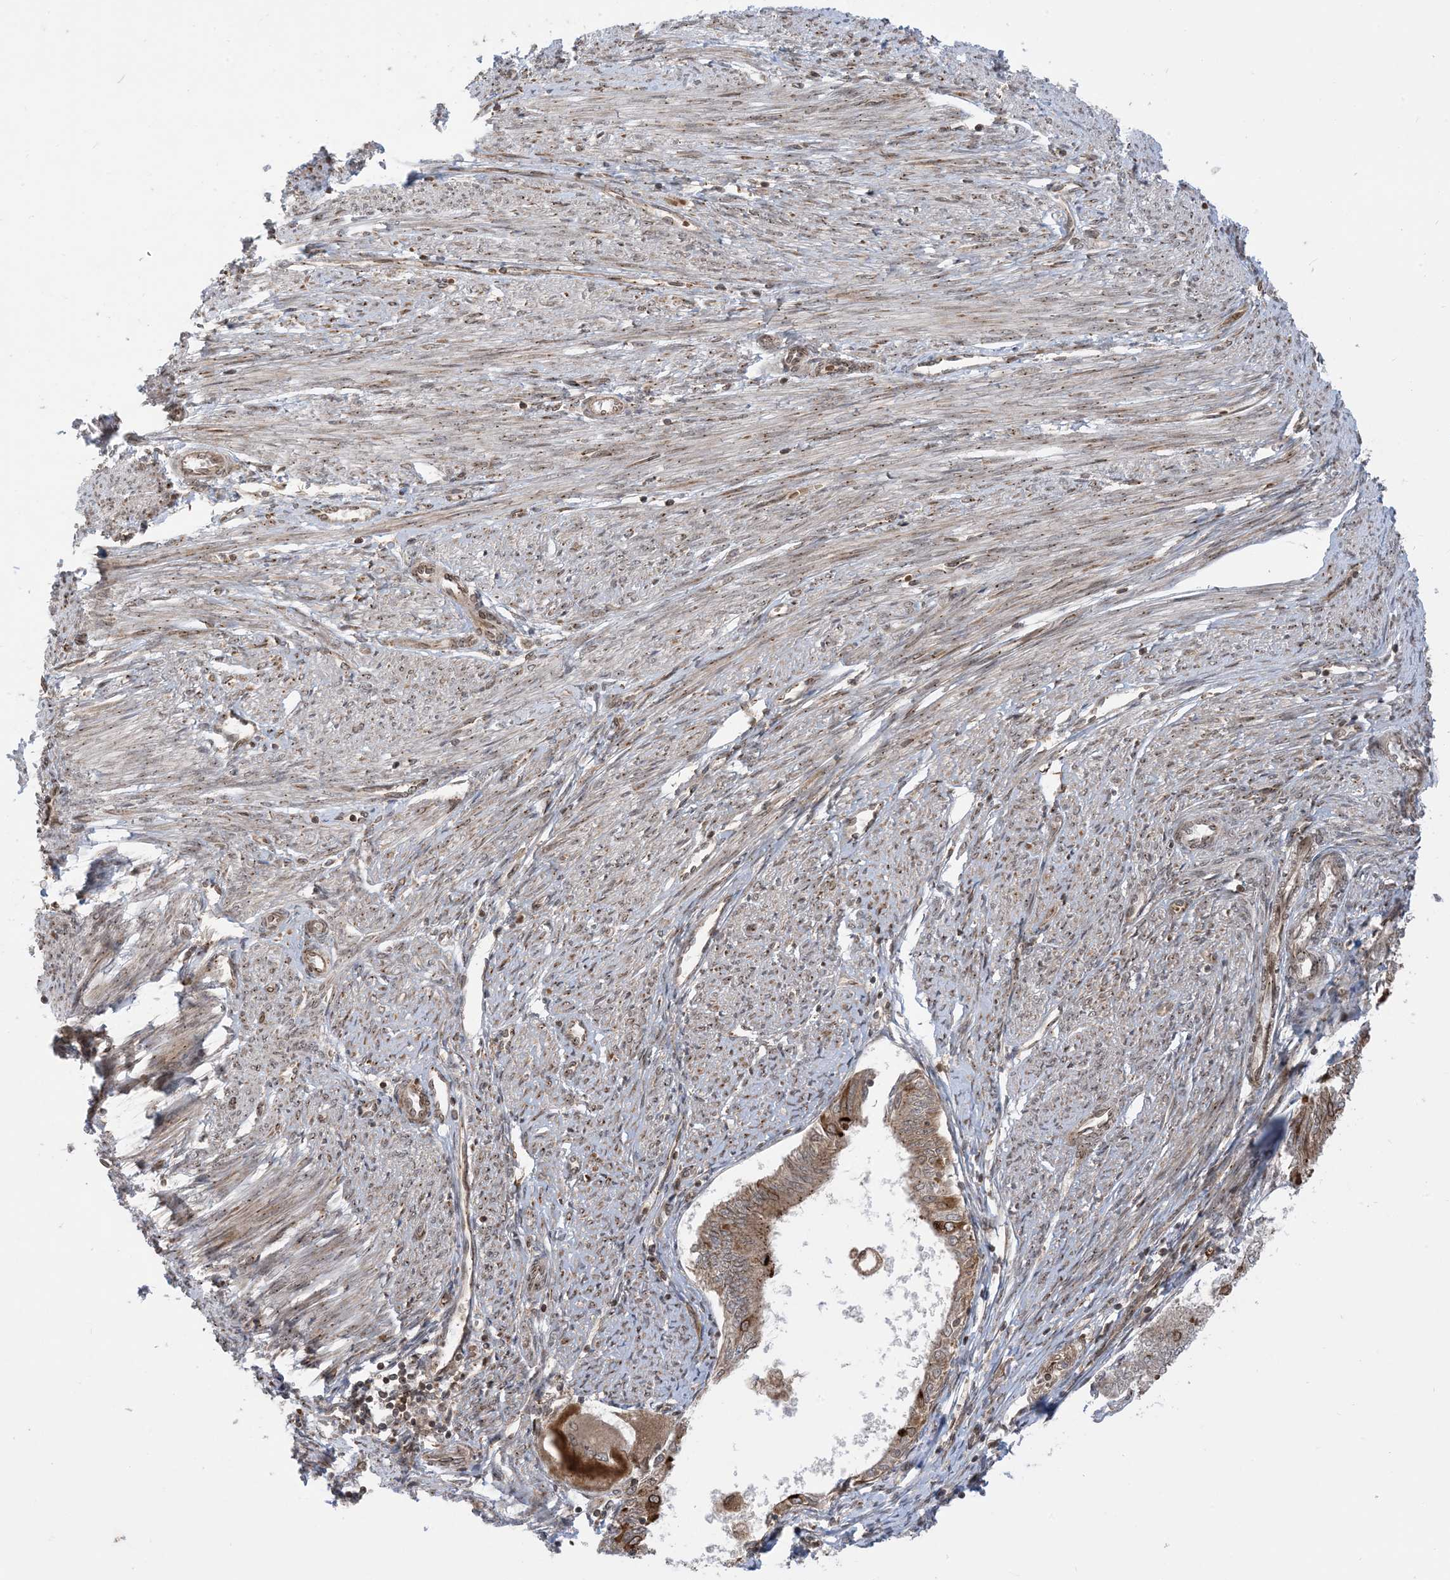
{"staining": {"intensity": "strong", "quantity": "25%-75%", "location": "cytoplasmic/membranous"}, "tissue": "endometrial cancer", "cell_type": "Tumor cells", "image_type": "cancer", "snomed": [{"axis": "morphology", "description": "Adenocarcinoma, NOS"}, {"axis": "topography", "description": "Endometrium"}], "caption": "The micrograph displays staining of endometrial cancer, revealing strong cytoplasmic/membranous protein positivity (brown color) within tumor cells. (Brightfield microscopy of DAB IHC at high magnification).", "gene": "CASP4", "patient": {"sex": "female", "age": 58}}